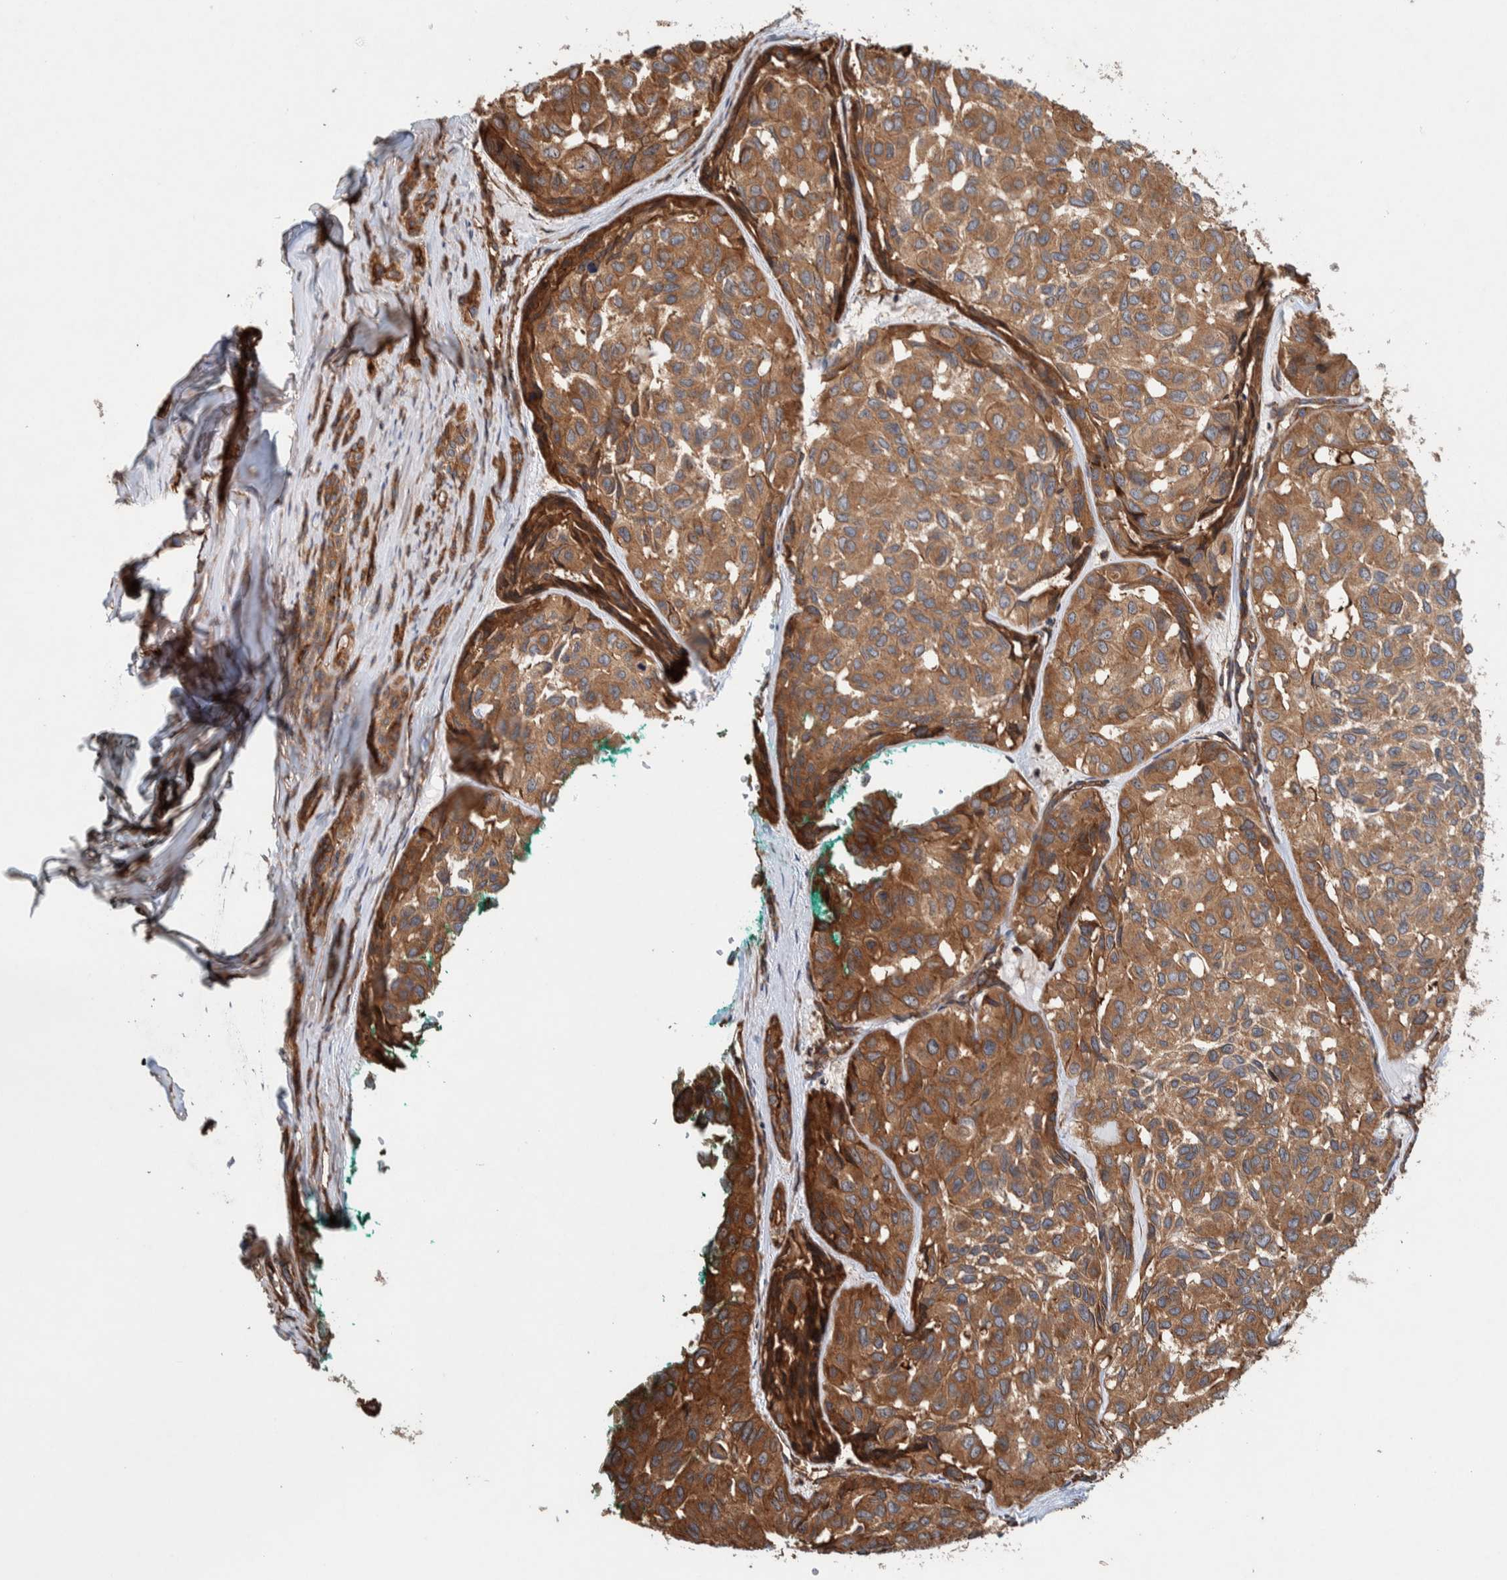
{"staining": {"intensity": "moderate", "quantity": ">75%", "location": "cytoplasmic/membranous"}, "tissue": "head and neck cancer", "cell_type": "Tumor cells", "image_type": "cancer", "snomed": [{"axis": "morphology", "description": "Adenocarcinoma, NOS"}, {"axis": "topography", "description": "Salivary gland, NOS"}, {"axis": "topography", "description": "Head-Neck"}], "caption": "A brown stain labels moderate cytoplasmic/membranous positivity of a protein in human head and neck cancer tumor cells.", "gene": "PKD1L1", "patient": {"sex": "female", "age": 76}}